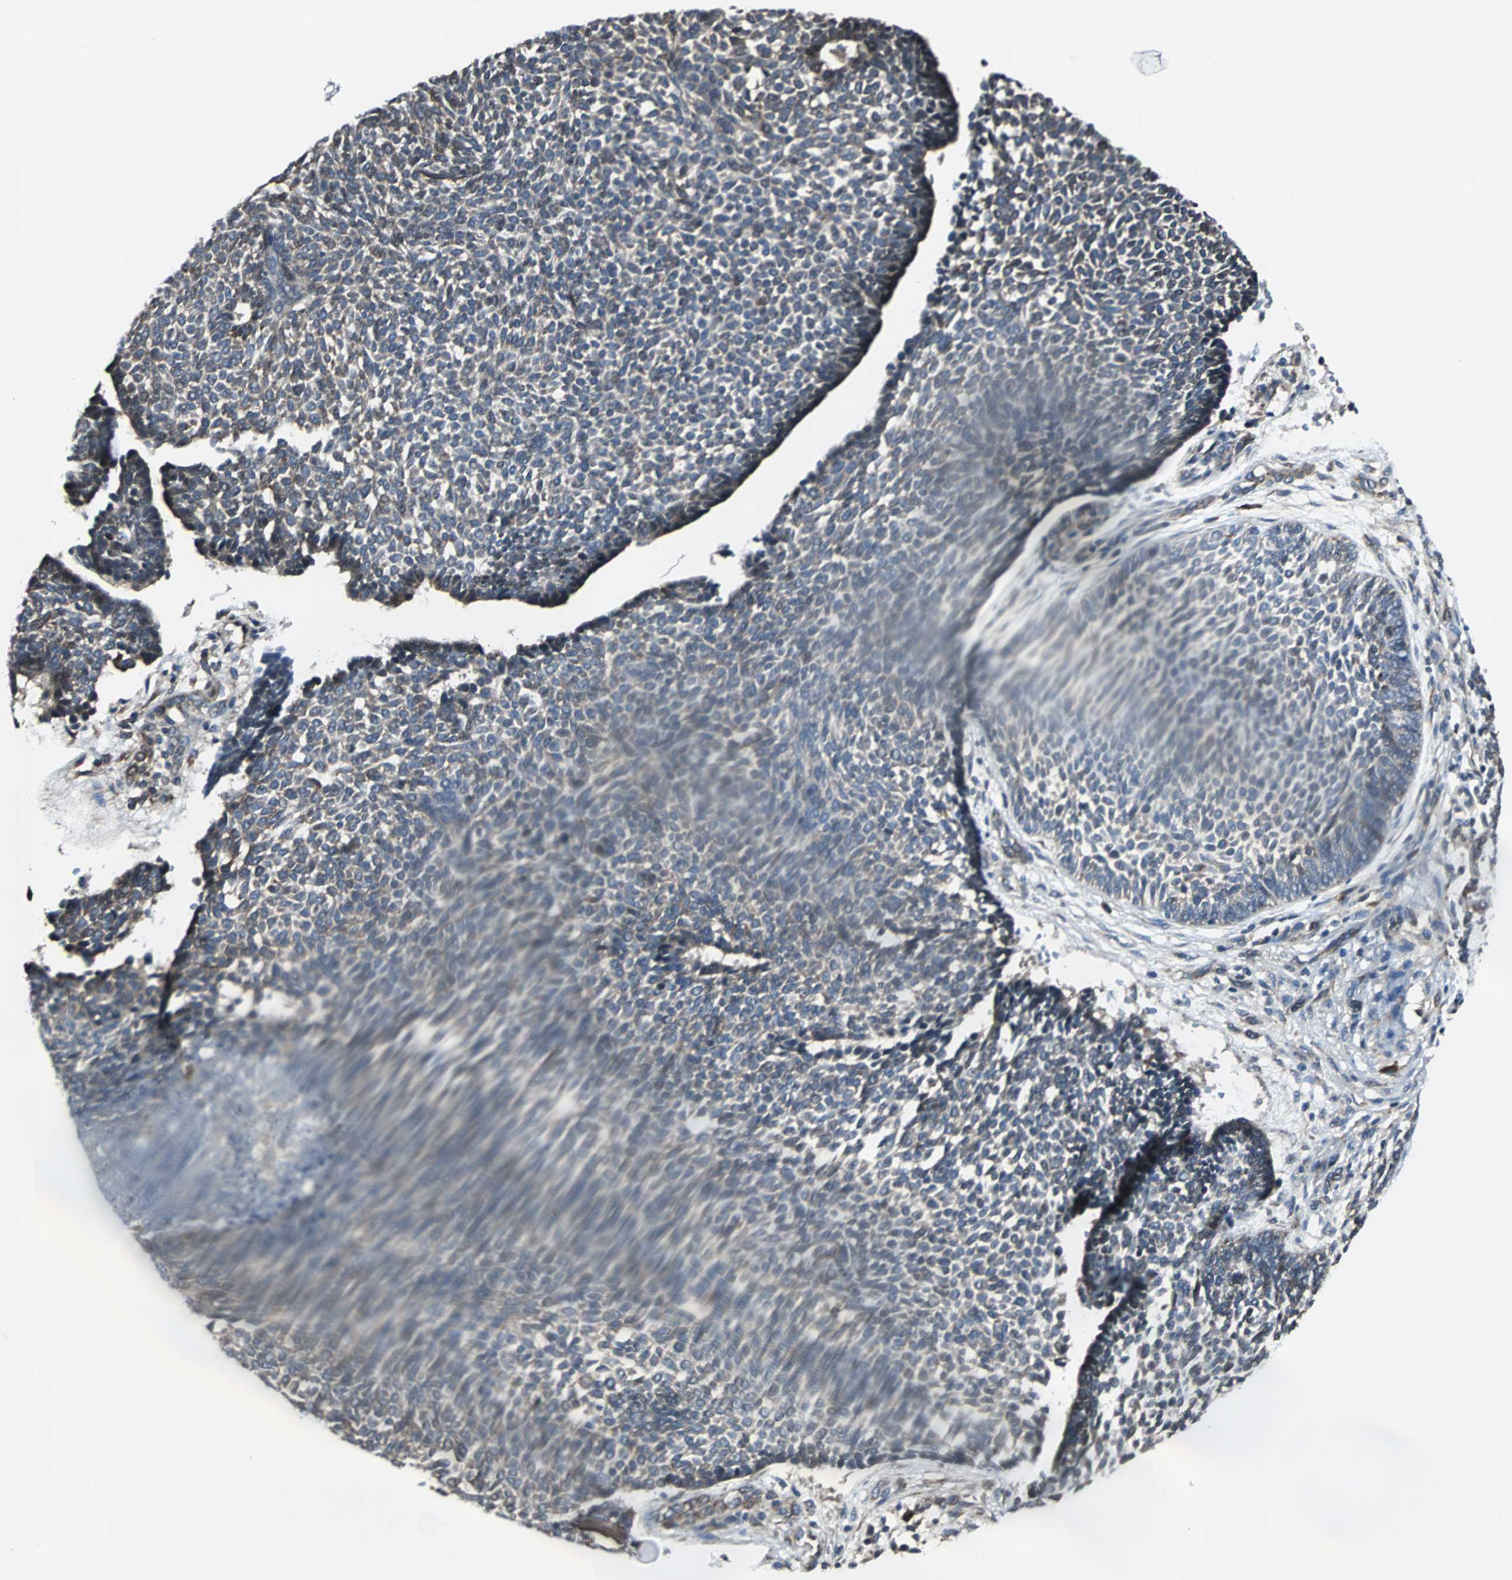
{"staining": {"intensity": "weak", "quantity": "<25%", "location": "cytoplasmic/membranous"}, "tissue": "skin cancer", "cell_type": "Tumor cells", "image_type": "cancer", "snomed": [{"axis": "morphology", "description": "Normal tissue, NOS"}, {"axis": "morphology", "description": "Basal cell carcinoma"}, {"axis": "topography", "description": "Skin"}], "caption": "Basal cell carcinoma (skin) was stained to show a protein in brown. There is no significant staining in tumor cells.", "gene": "CHP1", "patient": {"sex": "male", "age": 87}}